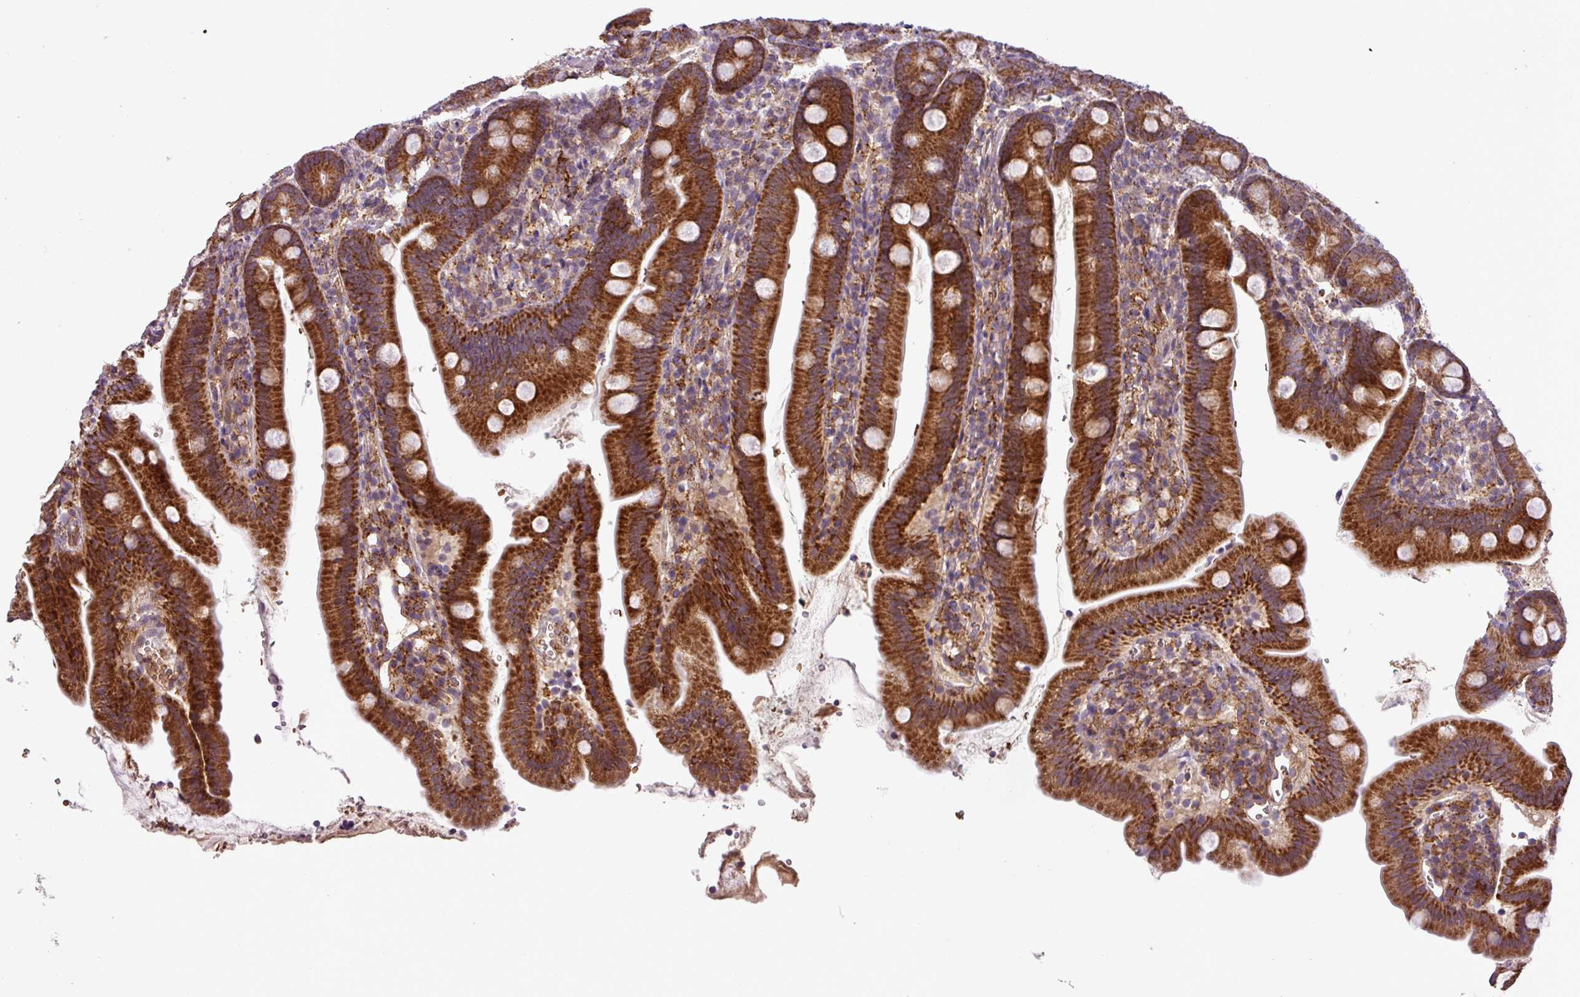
{"staining": {"intensity": "strong", "quantity": ">75%", "location": "cytoplasmic/membranous"}, "tissue": "duodenum", "cell_type": "Glandular cells", "image_type": "normal", "snomed": [{"axis": "morphology", "description": "Normal tissue, NOS"}, {"axis": "topography", "description": "Duodenum"}], "caption": "Glandular cells demonstrate high levels of strong cytoplasmic/membranous staining in approximately >75% of cells in normal duodenum.", "gene": "ZNF513", "patient": {"sex": "female", "age": 67}}